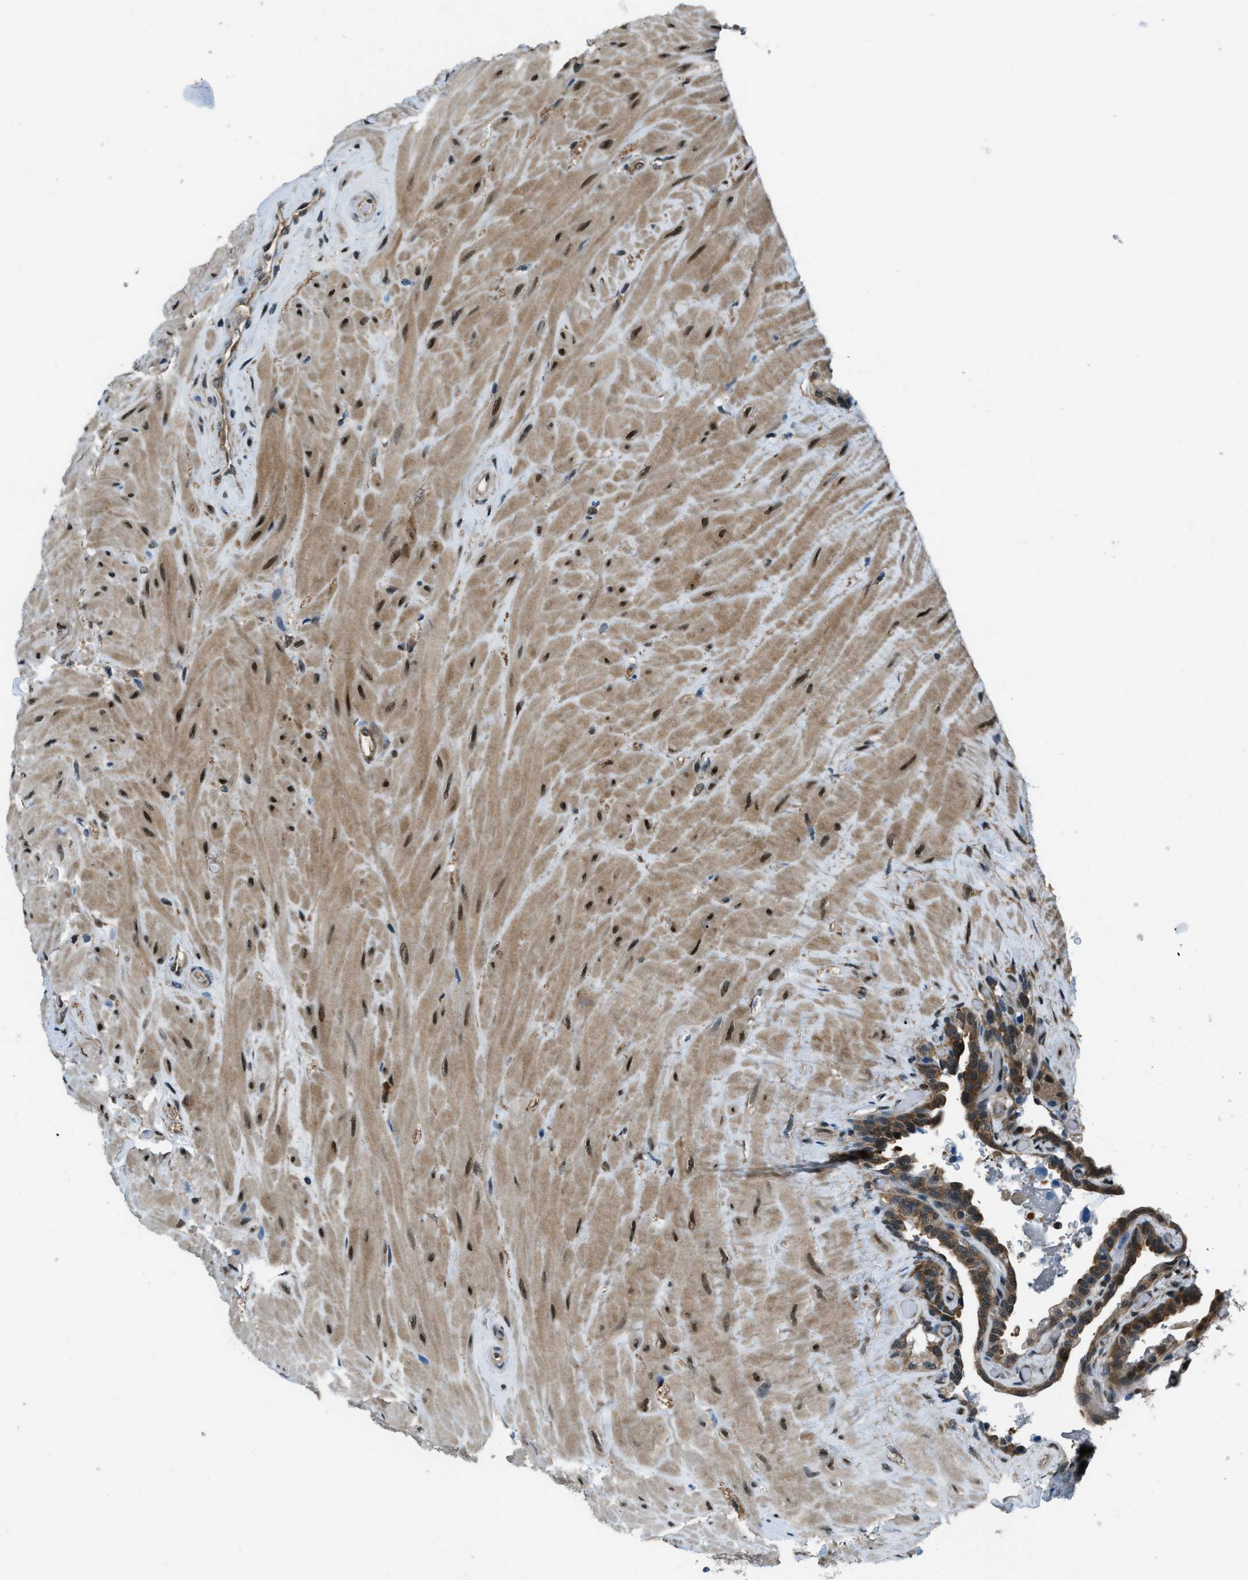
{"staining": {"intensity": "moderate", "quantity": "25%-75%", "location": "cytoplasmic/membranous,nuclear"}, "tissue": "seminal vesicle", "cell_type": "Glandular cells", "image_type": "normal", "snomed": [{"axis": "morphology", "description": "Normal tissue, NOS"}, {"axis": "topography", "description": "Seminal veicle"}], "caption": "A histopathology image of human seminal vesicle stained for a protein demonstrates moderate cytoplasmic/membranous,nuclear brown staining in glandular cells. The protein is stained brown, and the nuclei are stained in blue (DAB (3,3'-diaminobenzidine) IHC with brightfield microscopy, high magnification).", "gene": "NUDCD3", "patient": {"sex": "male", "age": 68}}